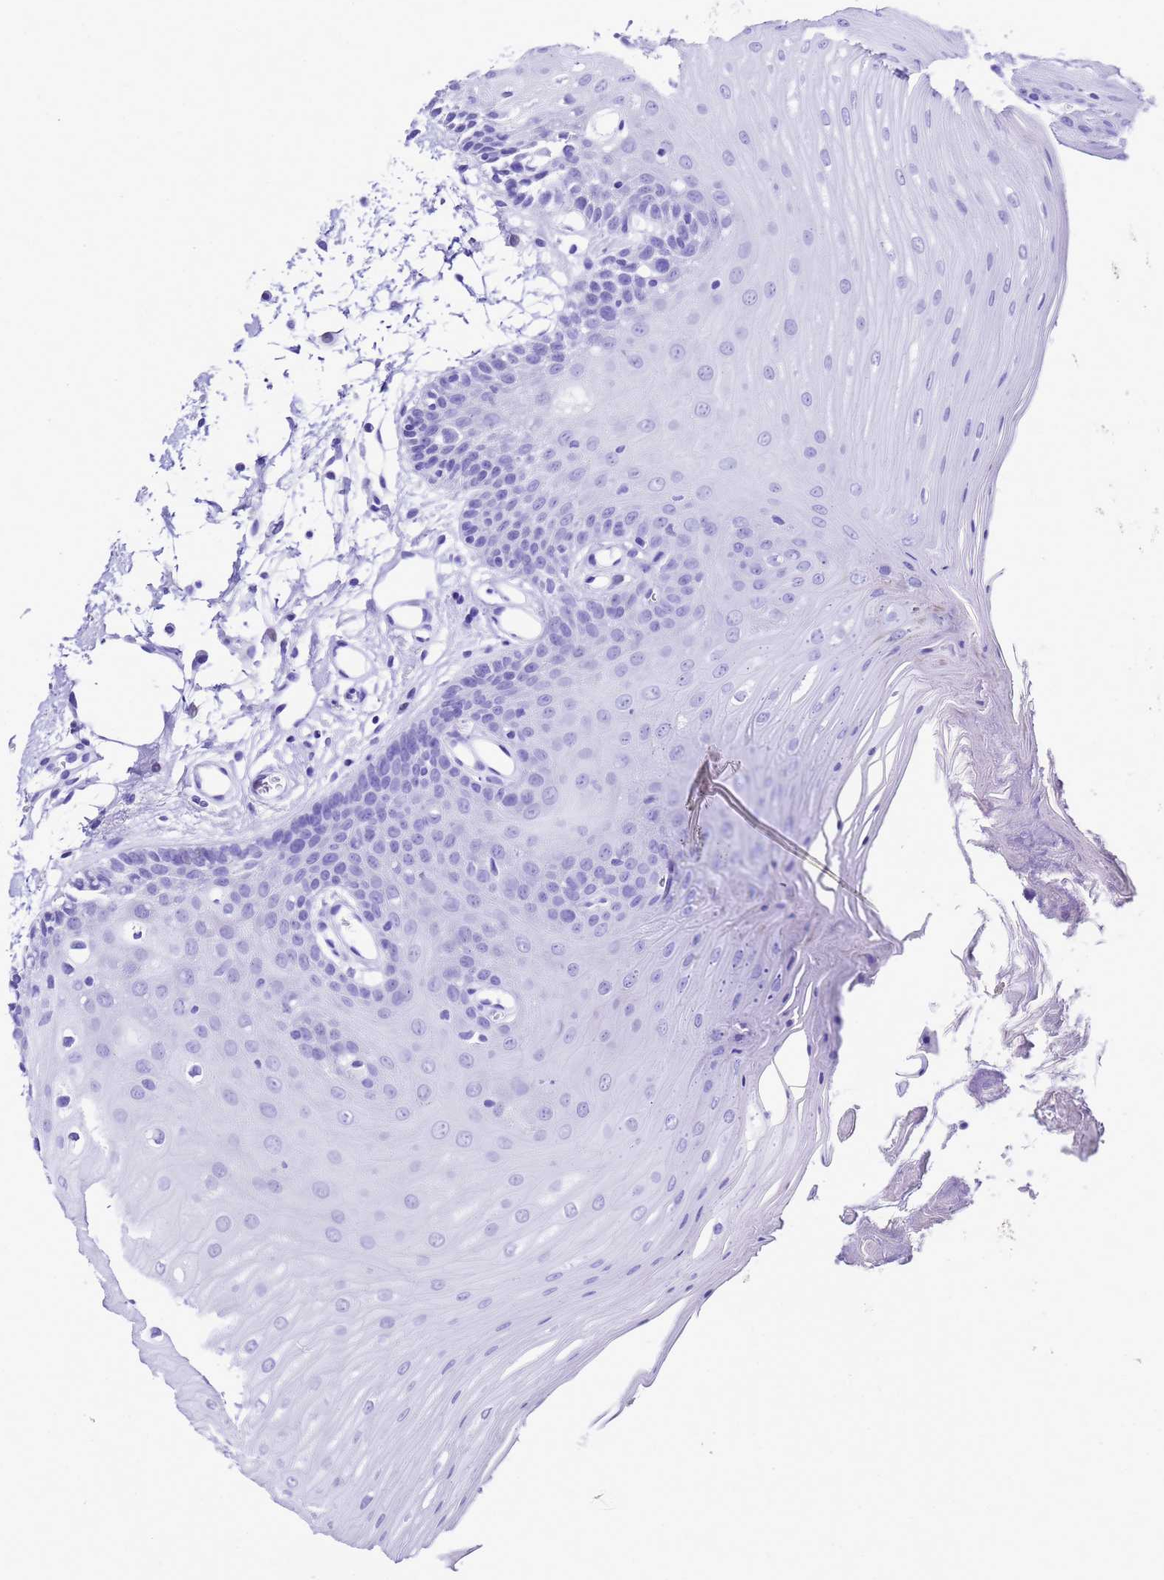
{"staining": {"intensity": "negative", "quantity": "none", "location": "none"}, "tissue": "oral mucosa", "cell_type": "Squamous epithelial cells", "image_type": "normal", "snomed": [{"axis": "morphology", "description": "Normal tissue, NOS"}, {"axis": "topography", "description": "Oral tissue"}, {"axis": "topography", "description": "Tounge, NOS"}], "caption": "There is no significant staining in squamous epithelial cells of oral mucosa. (Brightfield microscopy of DAB IHC at high magnification).", "gene": "UGT2A1", "patient": {"sex": "female", "age": 73}}